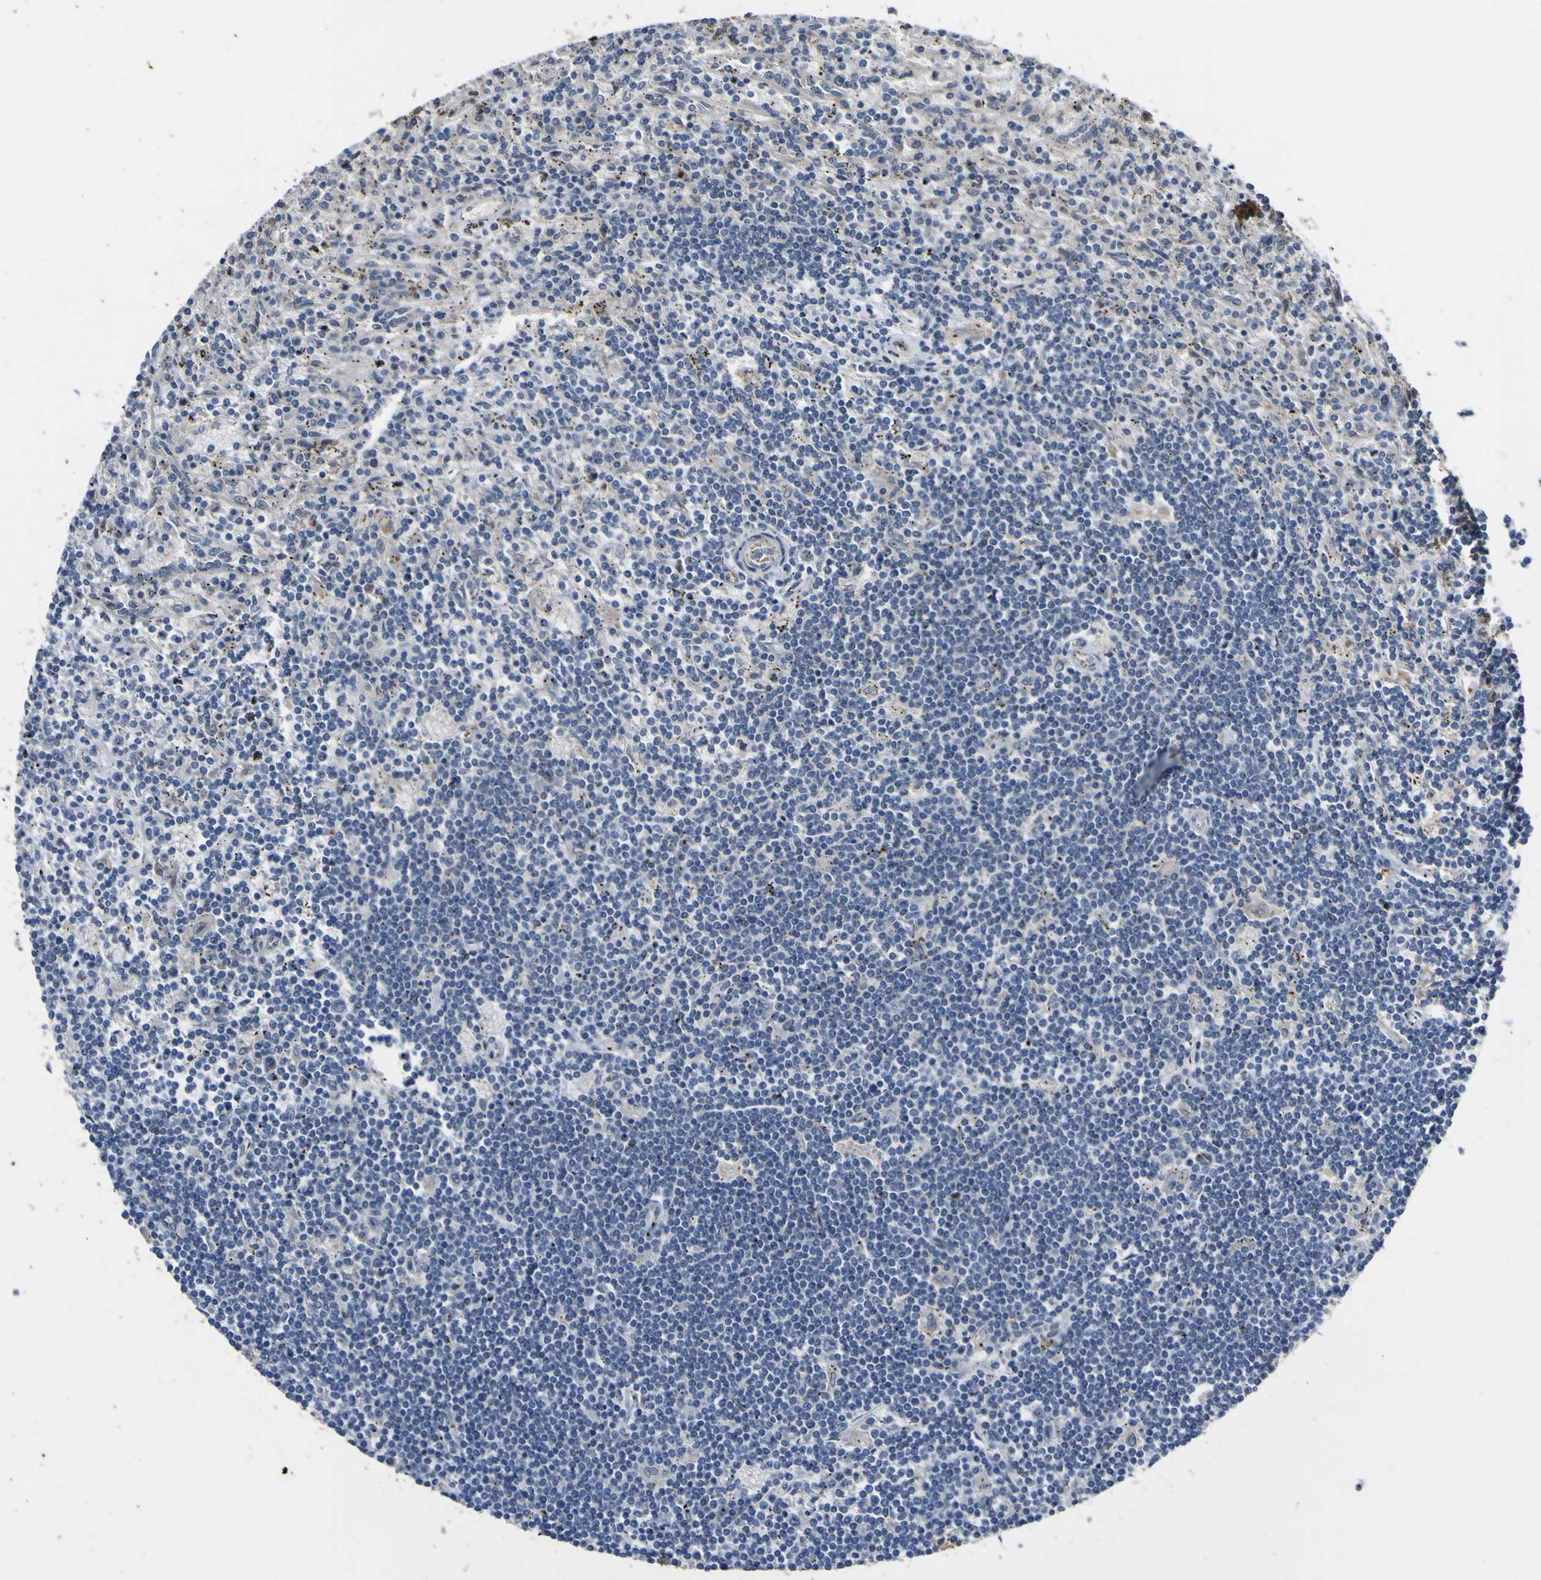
{"staining": {"intensity": "negative", "quantity": "none", "location": "none"}, "tissue": "lymphoma", "cell_type": "Tumor cells", "image_type": "cancer", "snomed": [{"axis": "morphology", "description": "Malignant lymphoma, non-Hodgkin's type, Low grade"}, {"axis": "topography", "description": "Spleen"}], "caption": "This is an immunohistochemistry photomicrograph of human malignant lymphoma, non-Hodgkin's type (low-grade). There is no positivity in tumor cells.", "gene": "LDLR", "patient": {"sex": "male", "age": 76}}